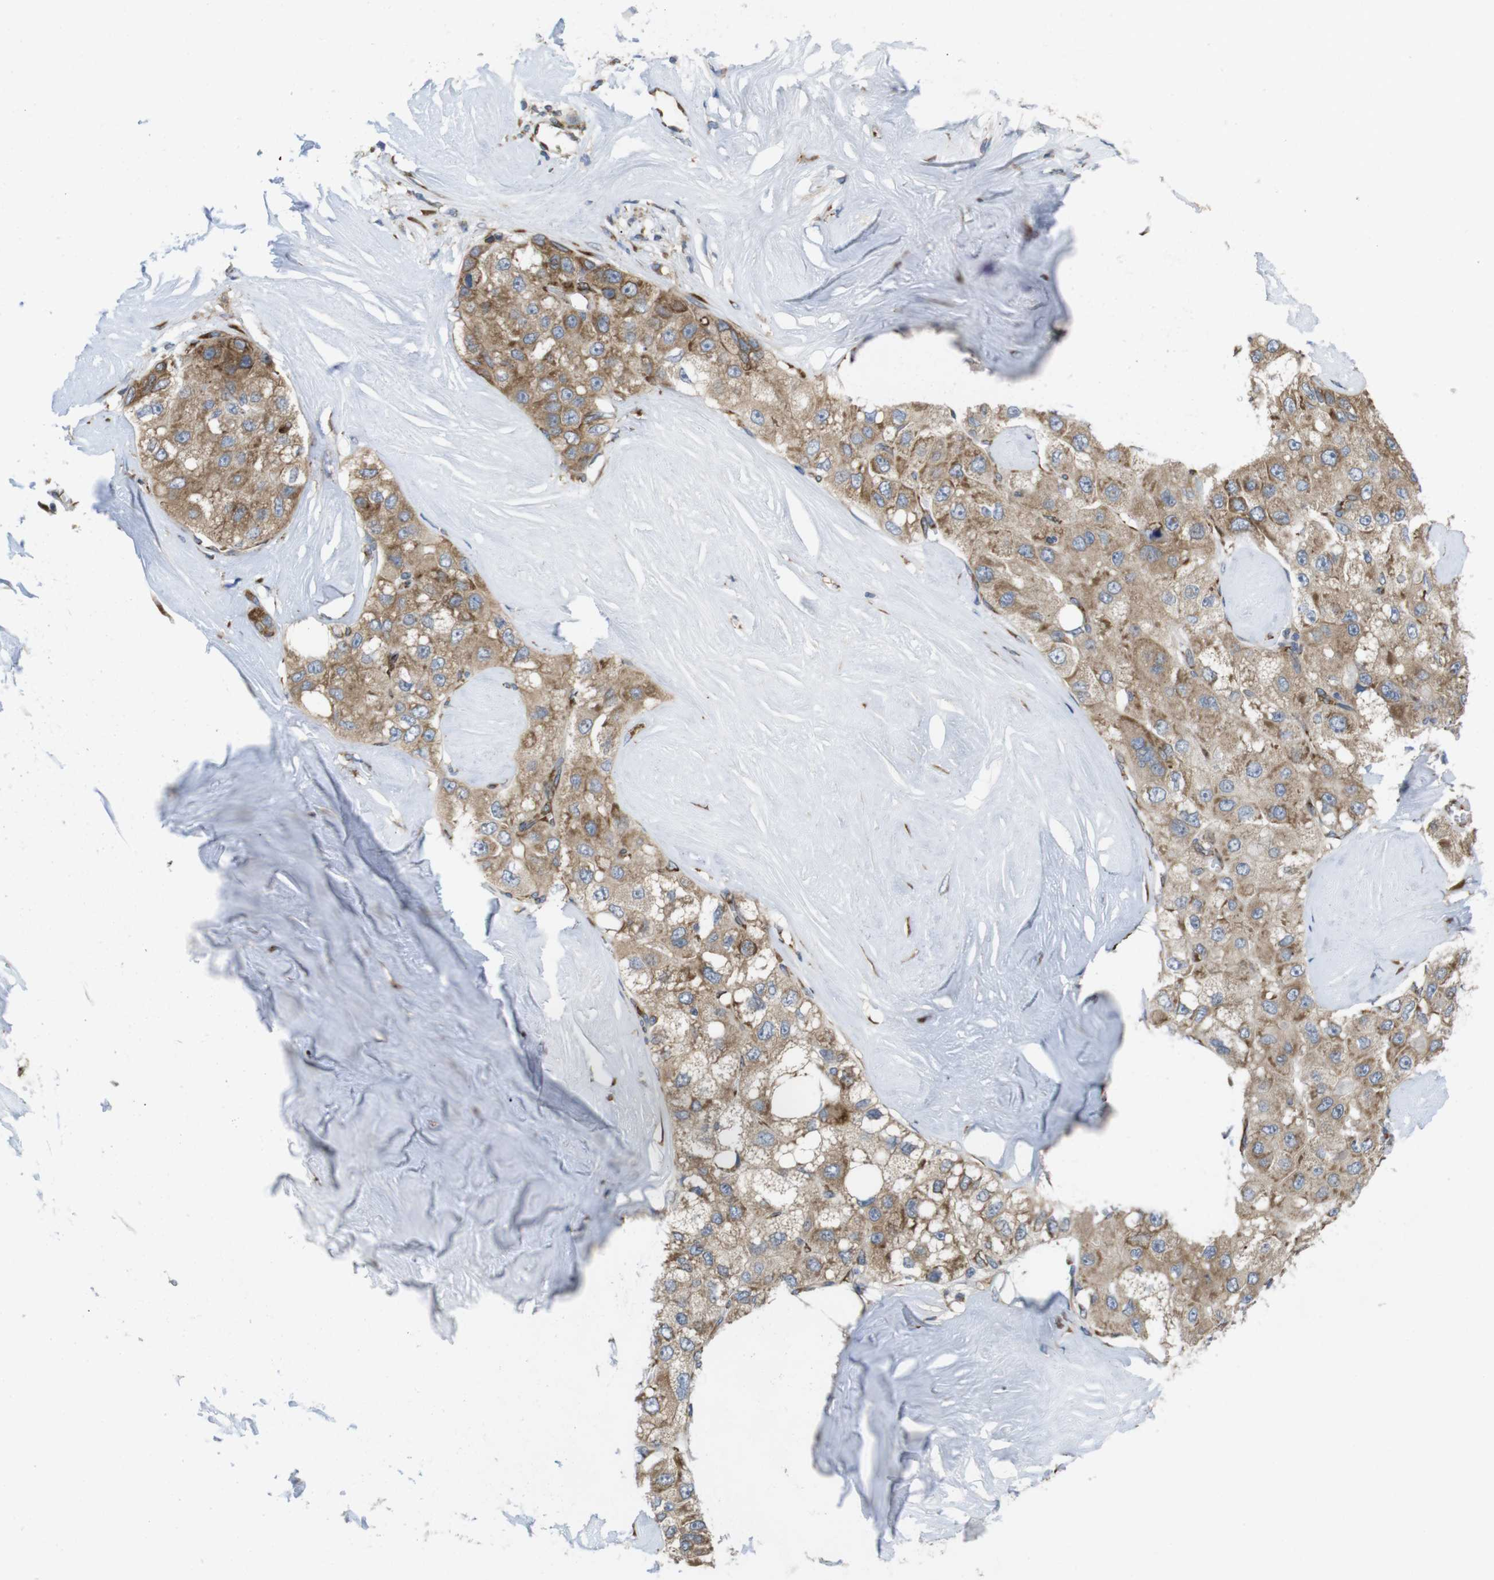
{"staining": {"intensity": "moderate", "quantity": ">75%", "location": "cytoplasmic/membranous"}, "tissue": "liver cancer", "cell_type": "Tumor cells", "image_type": "cancer", "snomed": [{"axis": "morphology", "description": "Carcinoma, Hepatocellular, NOS"}, {"axis": "topography", "description": "Liver"}], "caption": "The image demonstrates immunohistochemical staining of liver cancer (hepatocellular carcinoma). There is moderate cytoplasmic/membranous expression is present in about >75% of tumor cells. (IHC, brightfield microscopy, high magnification).", "gene": "PCNX2", "patient": {"sex": "male", "age": 80}}